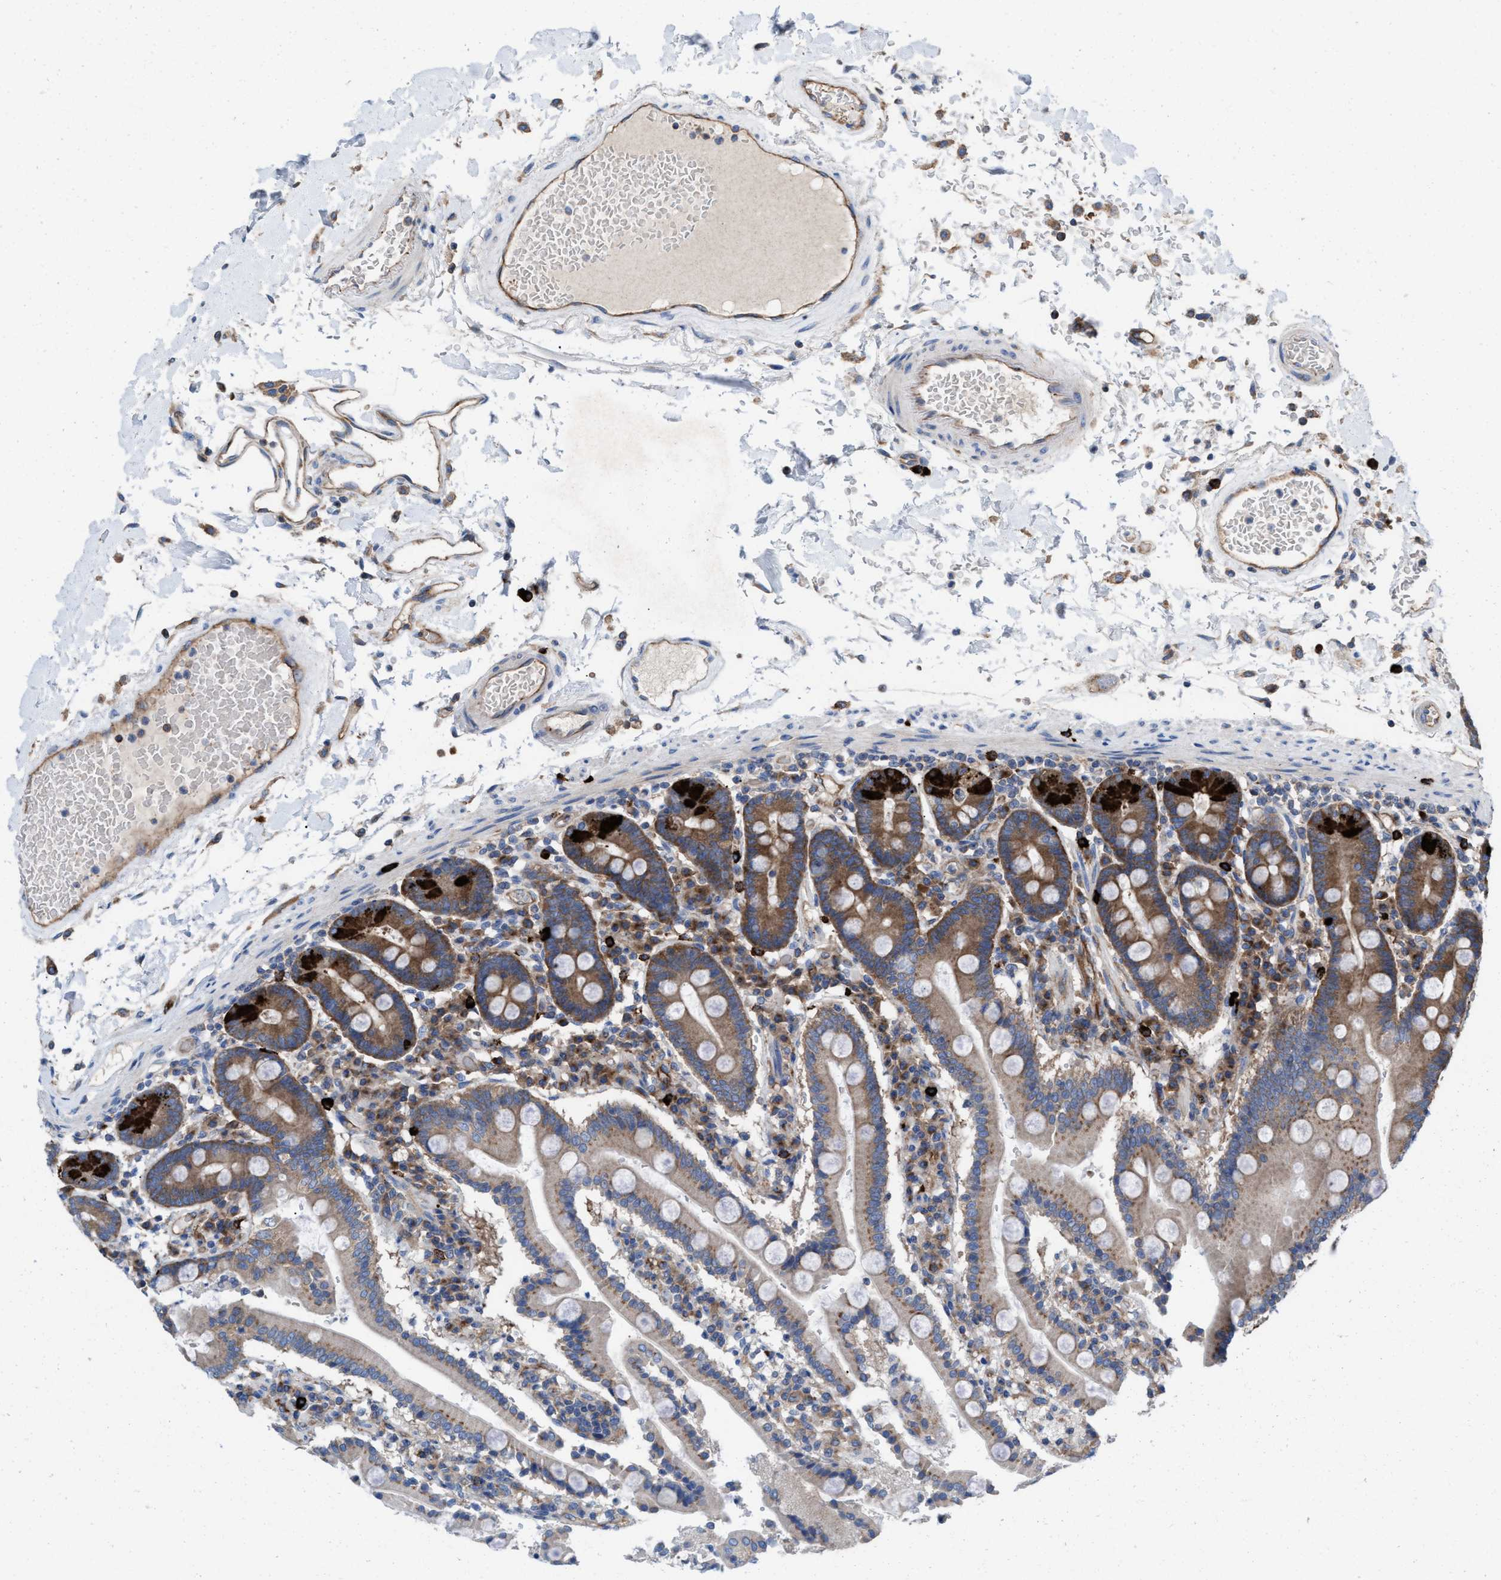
{"staining": {"intensity": "strong", "quantity": ">75%", "location": "cytoplasmic/membranous"}, "tissue": "duodenum", "cell_type": "Glandular cells", "image_type": "normal", "snomed": [{"axis": "morphology", "description": "Normal tissue, NOS"}, {"axis": "topography", "description": "Small intestine, NOS"}], "caption": "Glandular cells show strong cytoplasmic/membranous expression in about >75% of cells in normal duodenum. The staining is performed using DAB (3,3'-diaminobenzidine) brown chromogen to label protein expression. The nuclei are counter-stained blue using hematoxylin.", "gene": "NYAP1", "patient": {"sex": "female", "age": 71}}